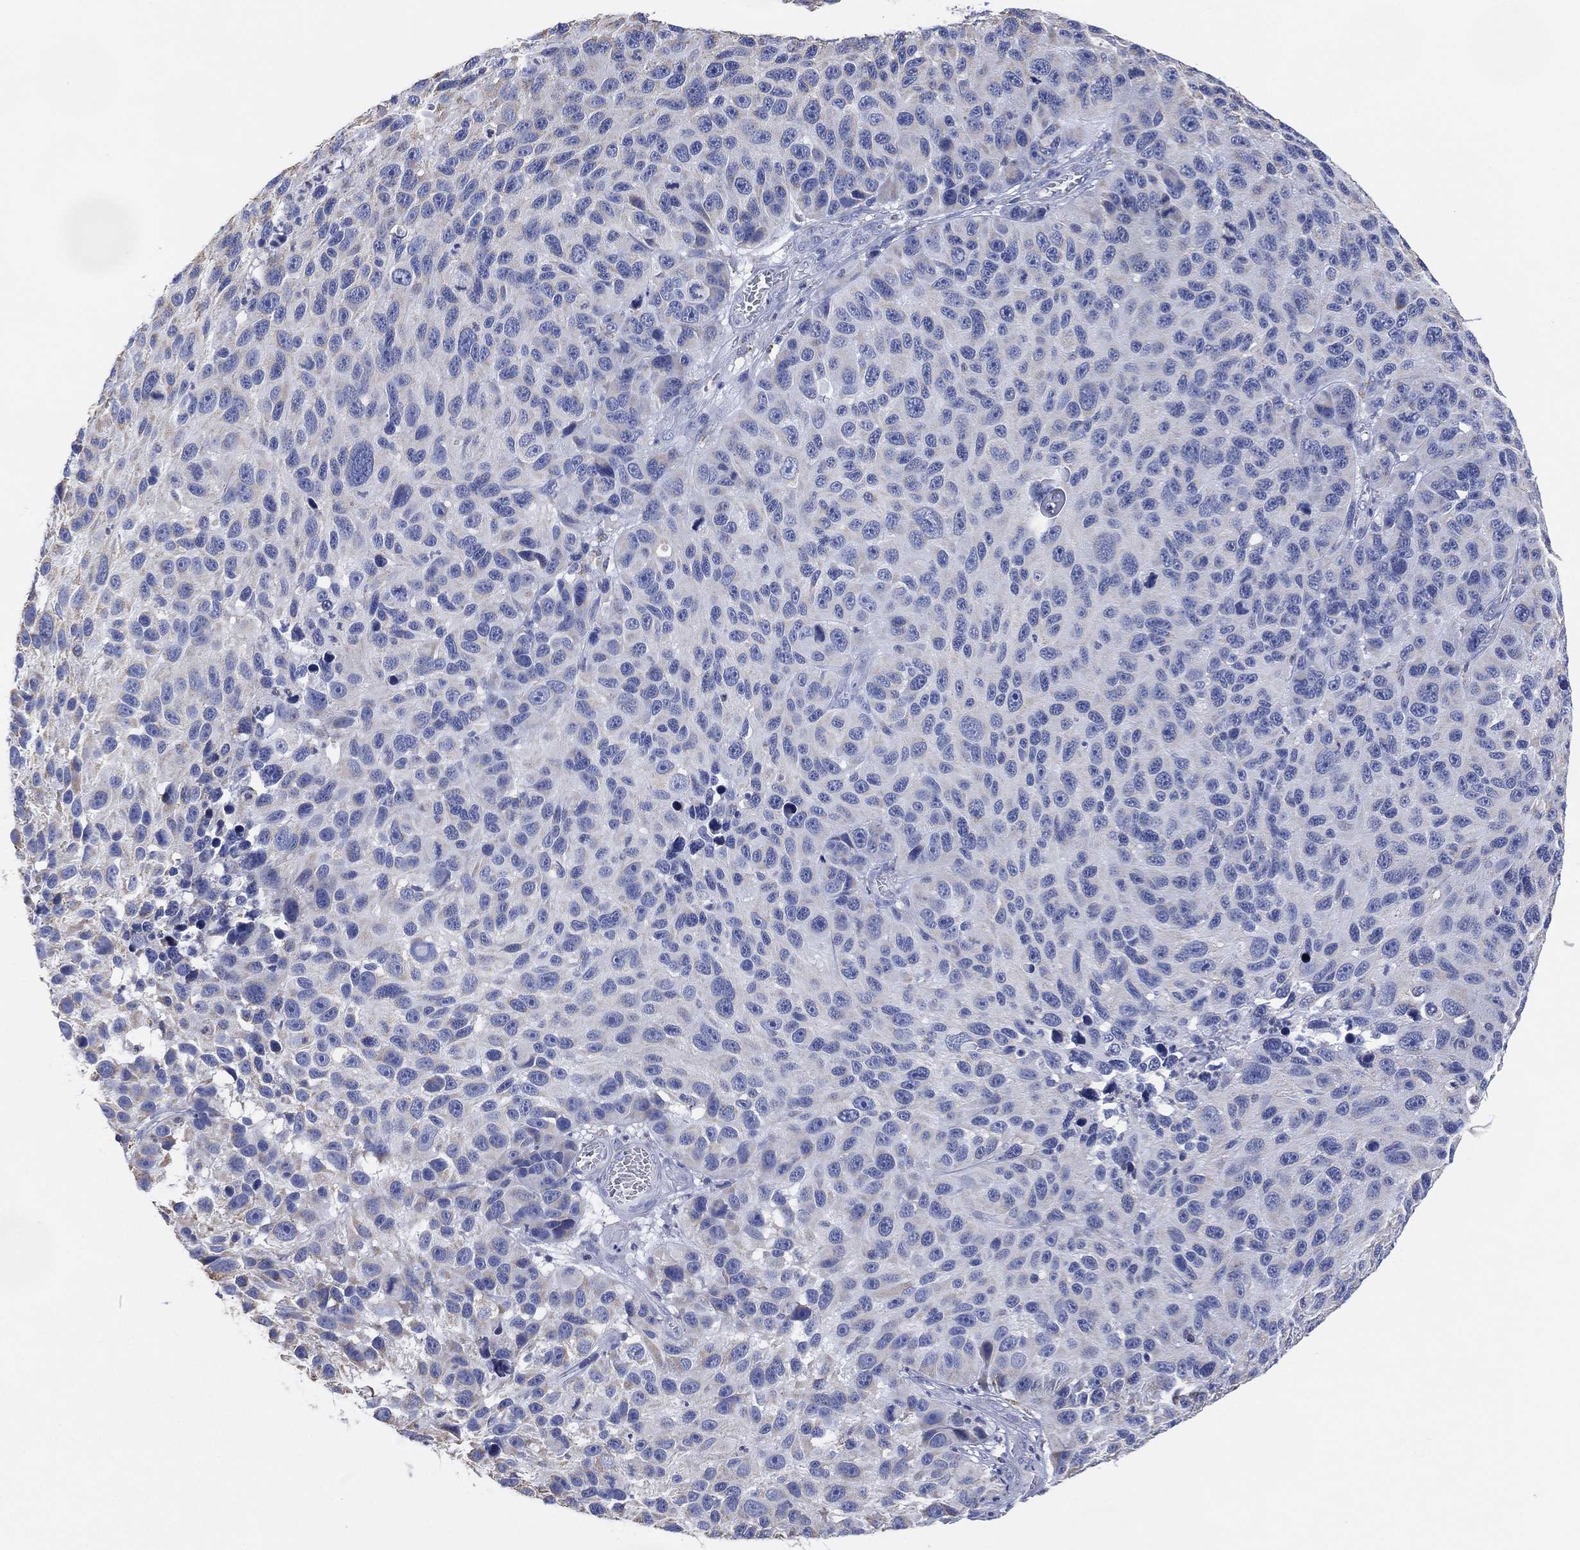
{"staining": {"intensity": "negative", "quantity": "none", "location": "none"}, "tissue": "melanoma", "cell_type": "Tumor cells", "image_type": "cancer", "snomed": [{"axis": "morphology", "description": "Malignant melanoma, NOS"}, {"axis": "topography", "description": "Skin"}], "caption": "Immunohistochemical staining of malignant melanoma shows no significant positivity in tumor cells.", "gene": "CFTR", "patient": {"sex": "male", "age": 53}}